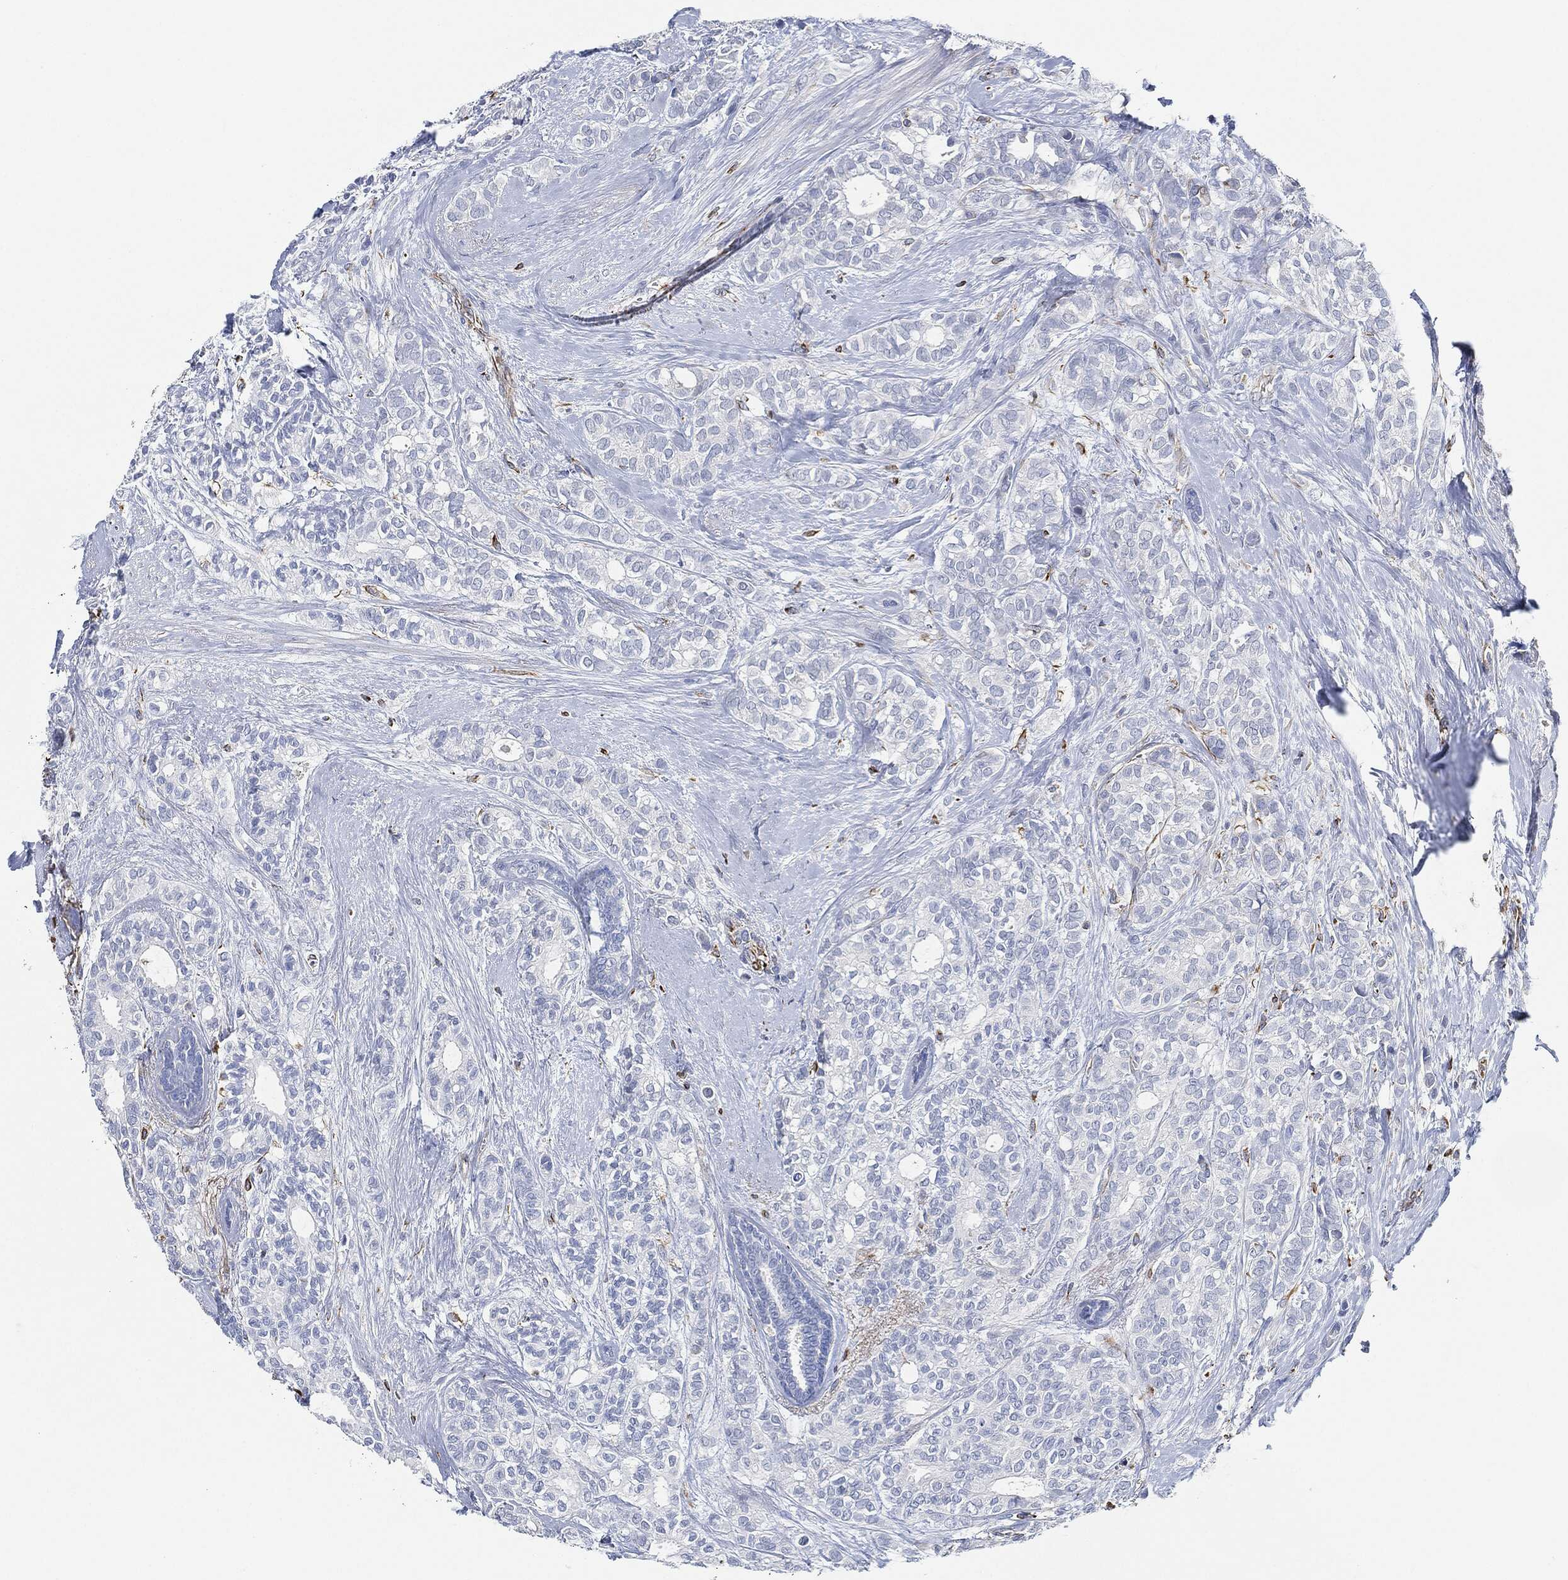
{"staining": {"intensity": "negative", "quantity": "none", "location": "none"}, "tissue": "breast cancer", "cell_type": "Tumor cells", "image_type": "cancer", "snomed": [{"axis": "morphology", "description": "Duct carcinoma"}, {"axis": "topography", "description": "Breast"}], "caption": "DAB (3,3'-diaminobenzidine) immunohistochemical staining of infiltrating ductal carcinoma (breast) demonstrates no significant positivity in tumor cells.", "gene": "THSD1", "patient": {"sex": "female", "age": 71}}